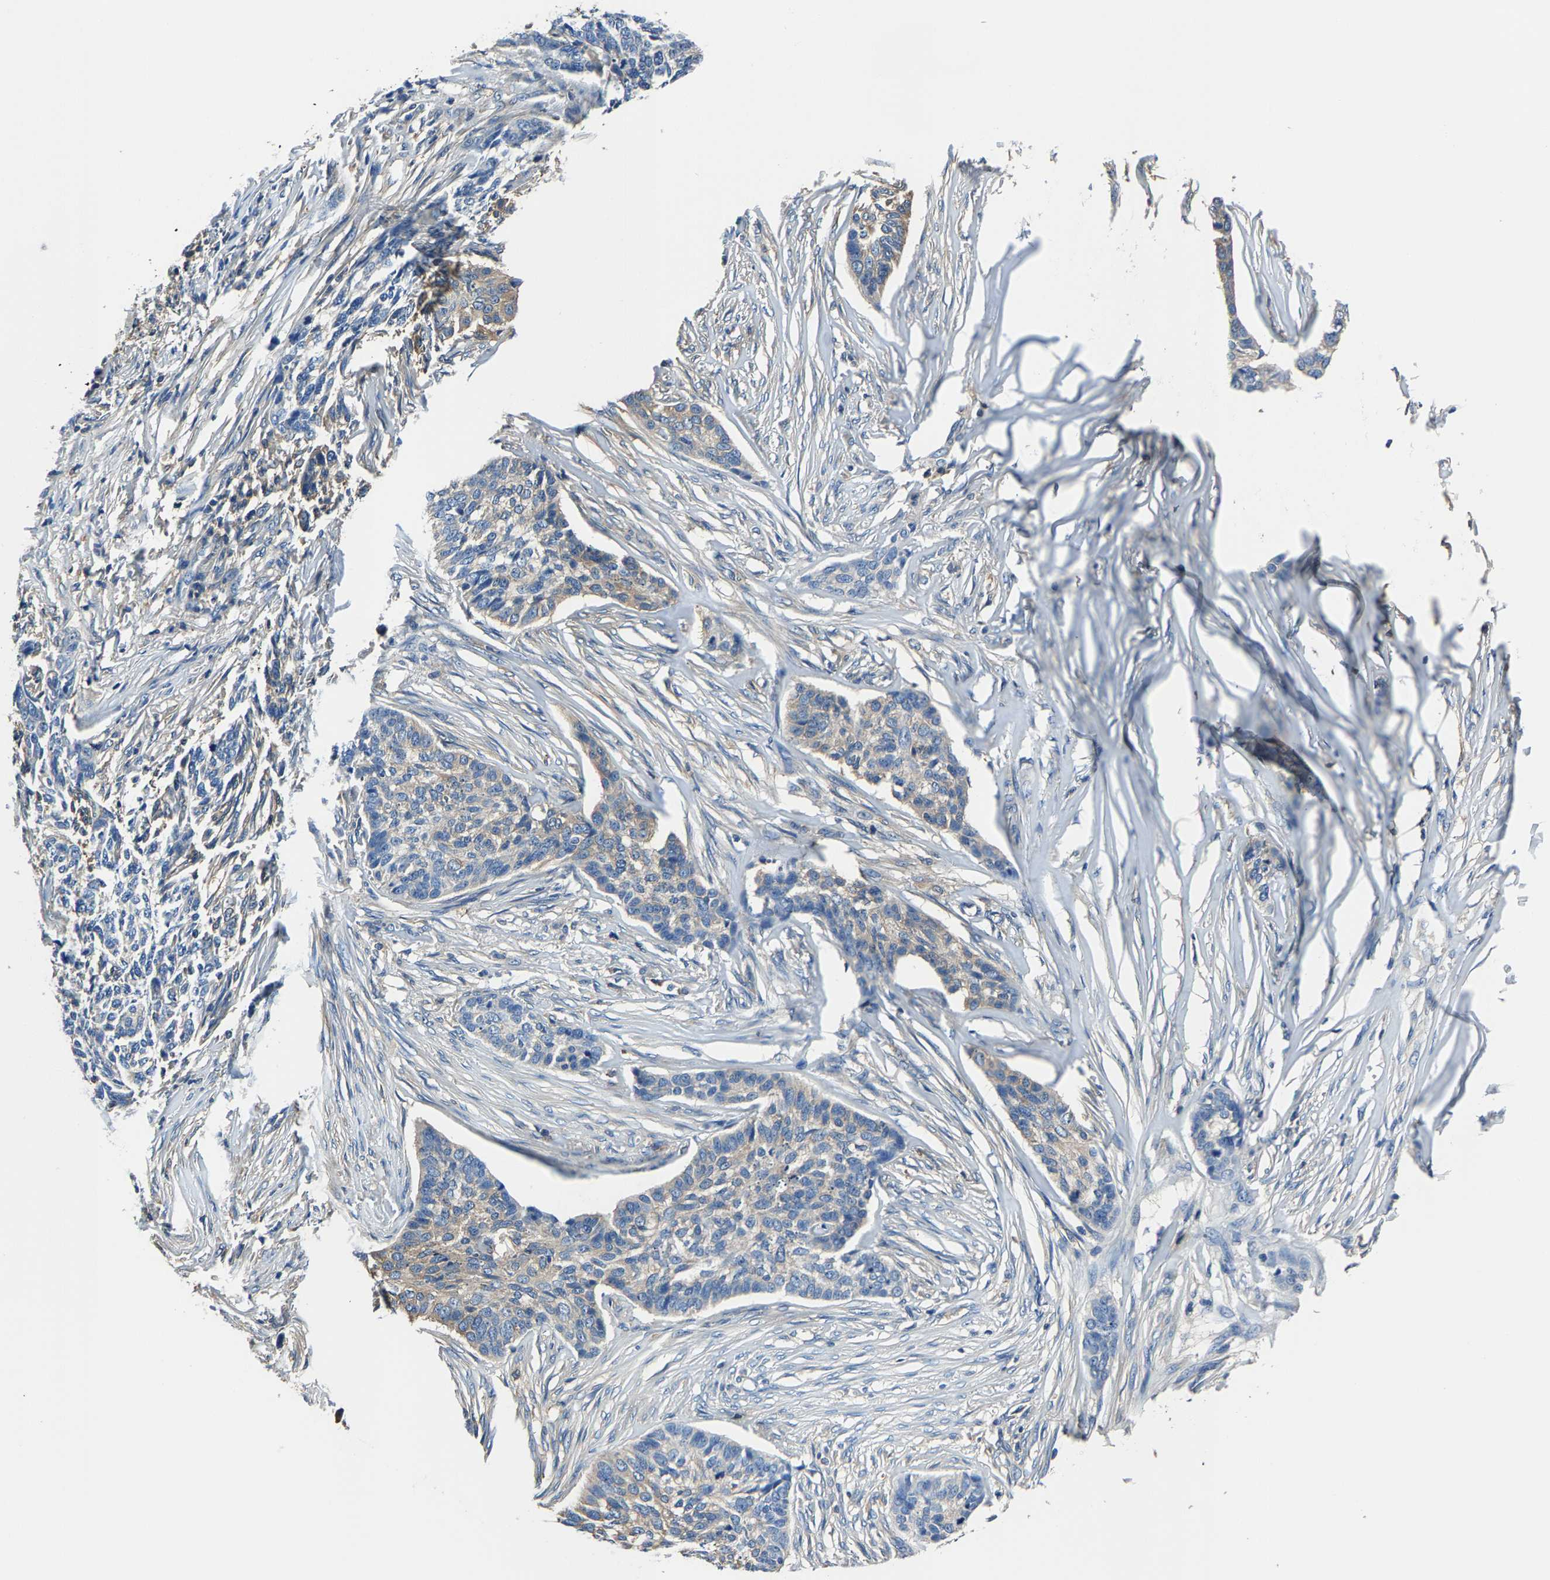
{"staining": {"intensity": "weak", "quantity": "<25%", "location": "cytoplasmic/membranous"}, "tissue": "skin cancer", "cell_type": "Tumor cells", "image_type": "cancer", "snomed": [{"axis": "morphology", "description": "Basal cell carcinoma"}, {"axis": "topography", "description": "Skin"}], "caption": "Tumor cells show no significant protein positivity in skin cancer.", "gene": "ALDOB", "patient": {"sex": "male", "age": 85}}